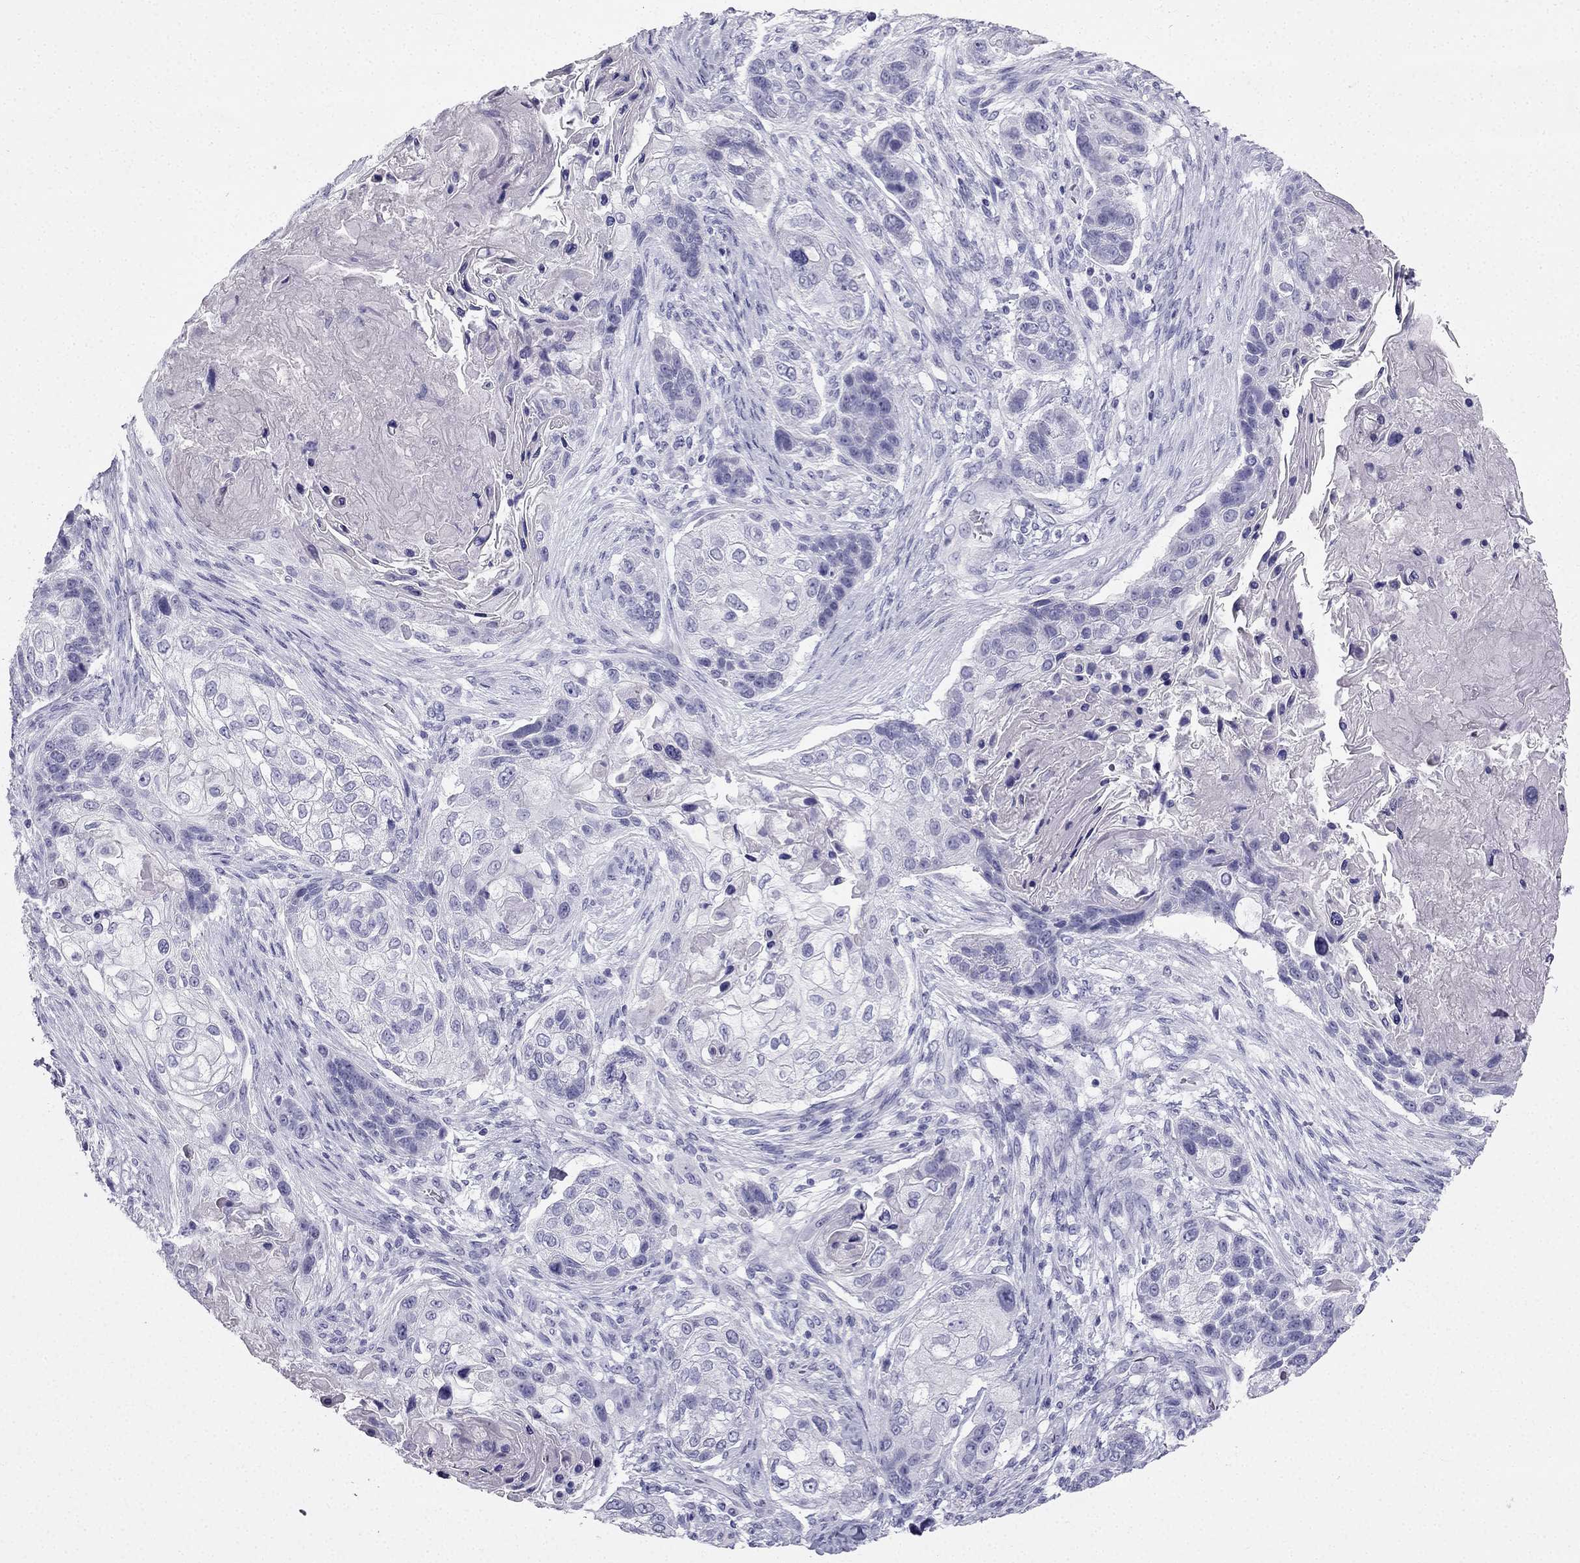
{"staining": {"intensity": "negative", "quantity": "none", "location": "none"}, "tissue": "lung cancer", "cell_type": "Tumor cells", "image_type": "cancer", "snomed": [{"axis": "morphology", "description": "Squamous cell carcinoma, NOS"}, {"axis": "topography", "description": "Lung"}], "caption": "High magnification brightfield microscopy of lung cancer (squamous cell carcinoma) stained with DAB (3,3'-diaminobenzidine) (brown) and counterstained with hematoxylin (blue): tumor cells show no significant staining. Nuclei are stained in blue.", "gene": "TFF3", "patient": {"sex": "male", "age": 69}}